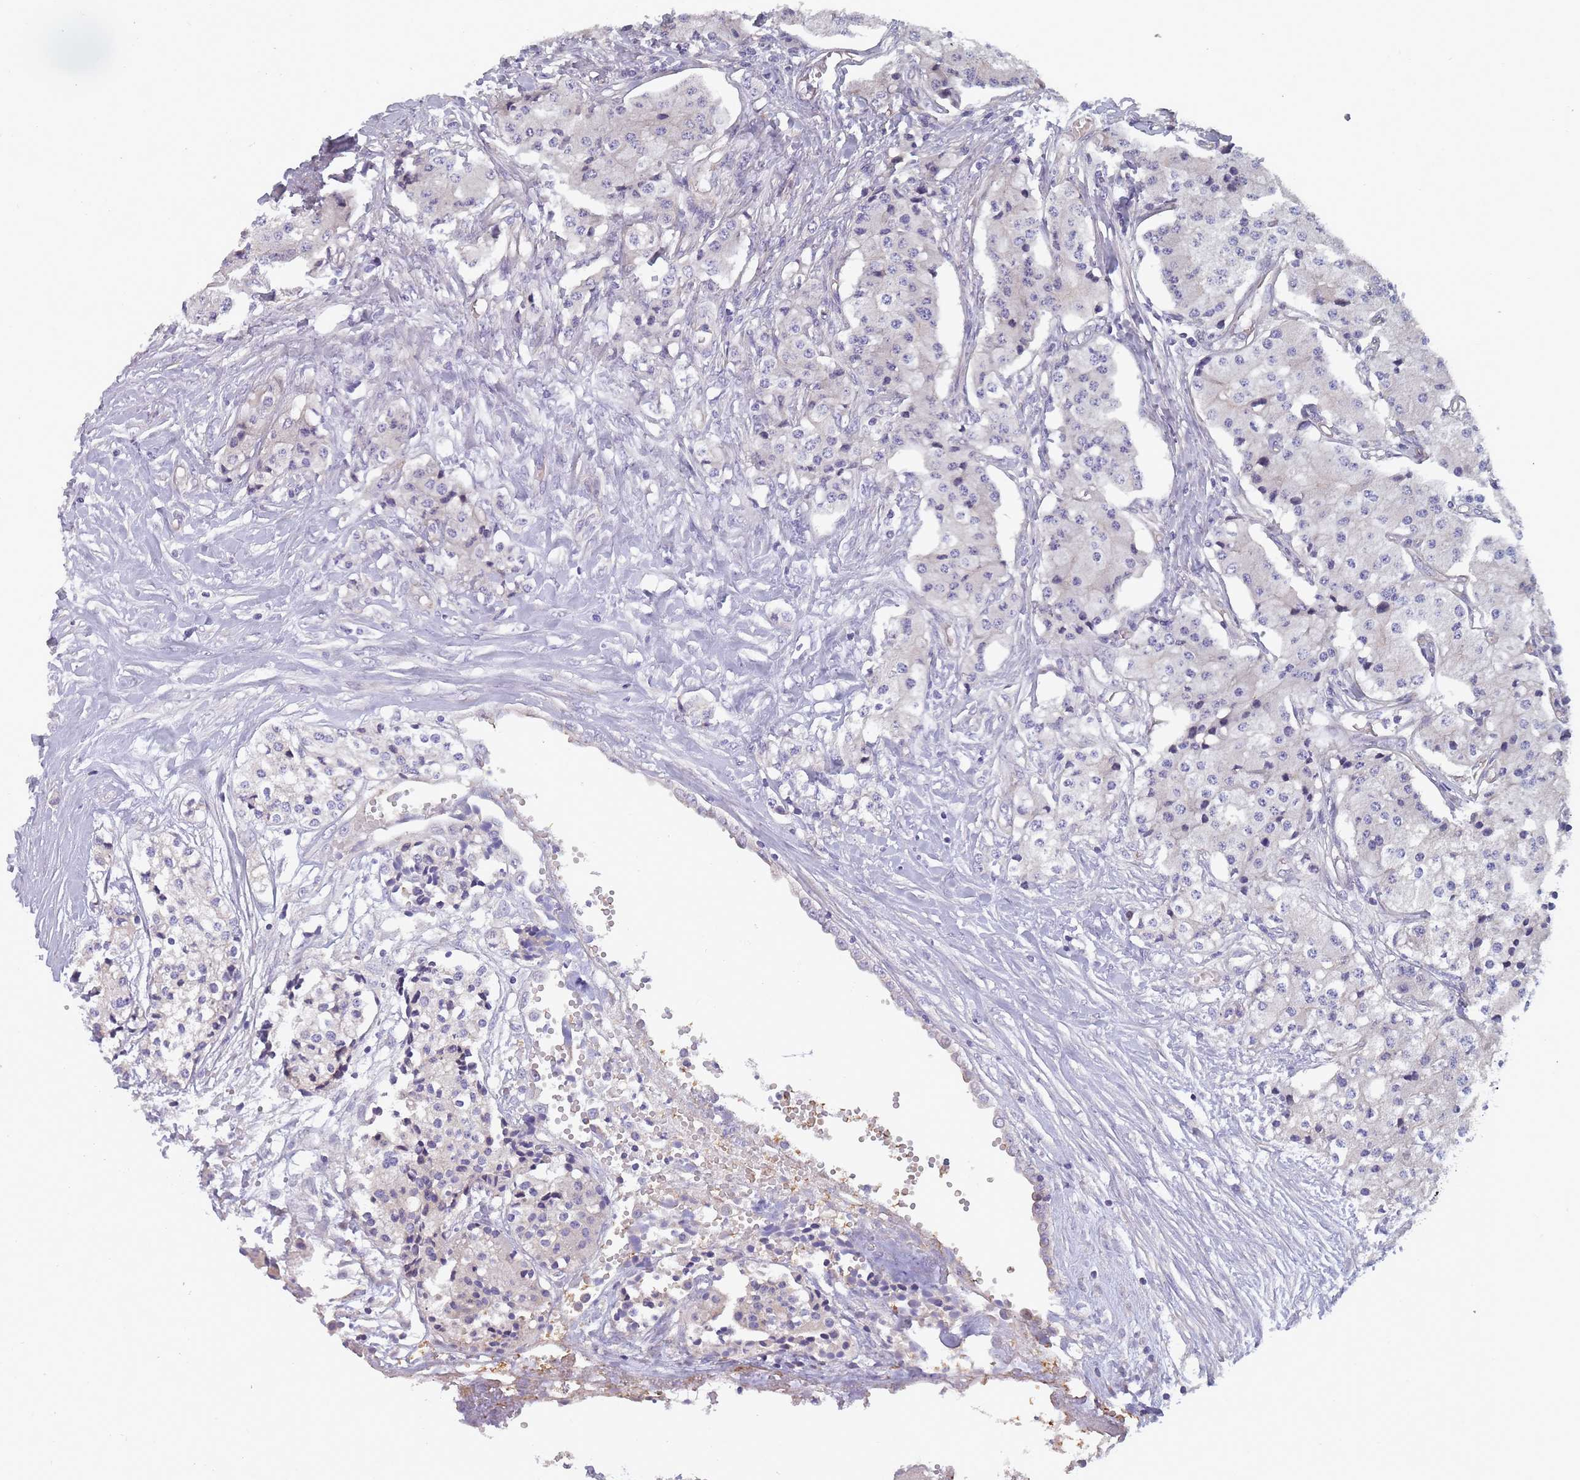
{"staining": {"intensity": "negative", "quantity": "none", "location": "none"}, "tissue": "carcinoid", "cell_type": "Tumor cells", "image_type": "cancer", "snomed": [{"axis": "morphology", "description": "Carcinoid, malignant, NOS"}, {"axis": "topography", "description": "Colon"}], "caption": "Tumor cells show no significant expression in carcinoid (malignant).", "gene": "FAM83F", "patient": {"sex": "female", "age": 52}}